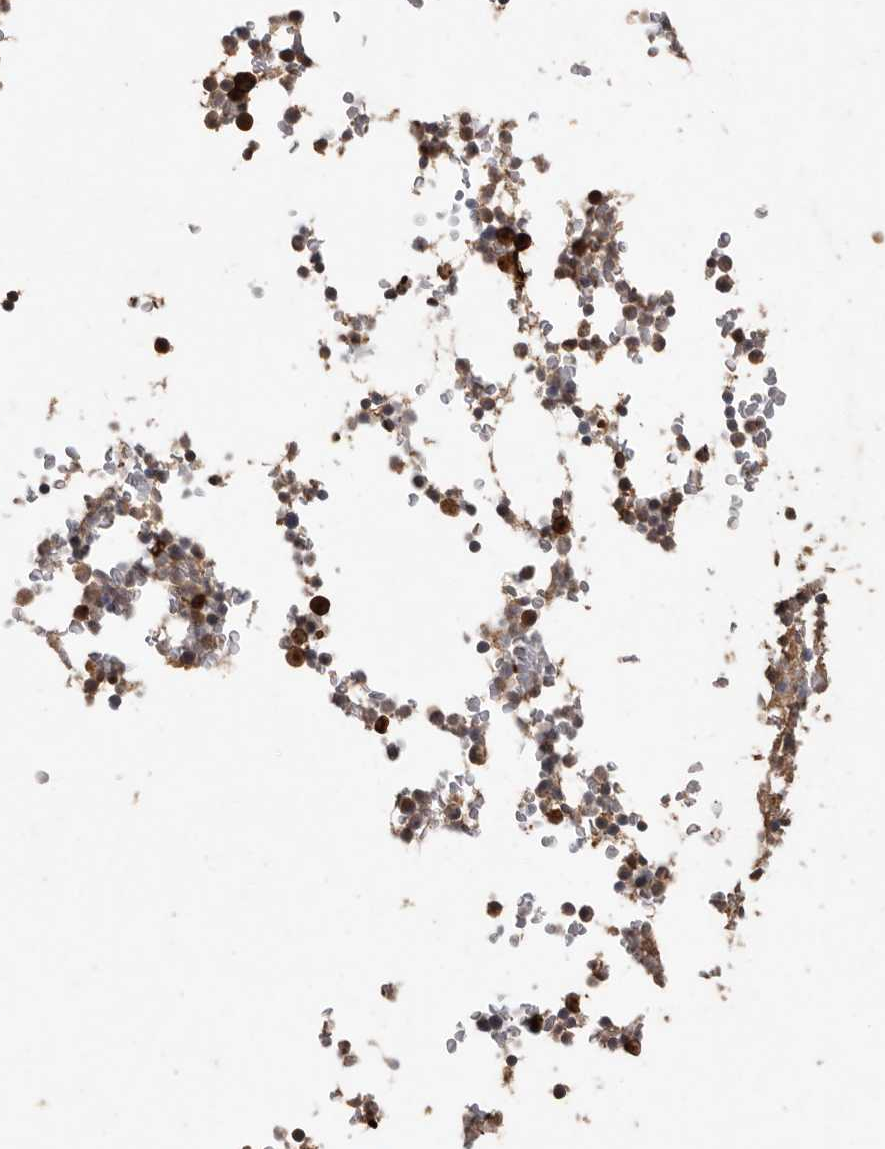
{"staining": {"intensity": "strong", "quantity": "25%-75%", "location": "cytoplasmic/membranous"}, "tissue": "bone marrow", "cell_type": "Hematopoietic cells", "image_type": "normal", "snomed": [{"axis": "morphology", "description": "Normal tissue, NOS"}, {"axis": "topography", "description": "Bone marrow"}], "caption": "Hematopoietic cells reveal strong cytoplasmic/membranous expression in about 25%-75% of cells in benign bone marrow. (brown staining indicates protein expression, while blue staining denotes nuclei).", "gene": "KIF26B", "patient": {"sex": "male", "age": 58}}